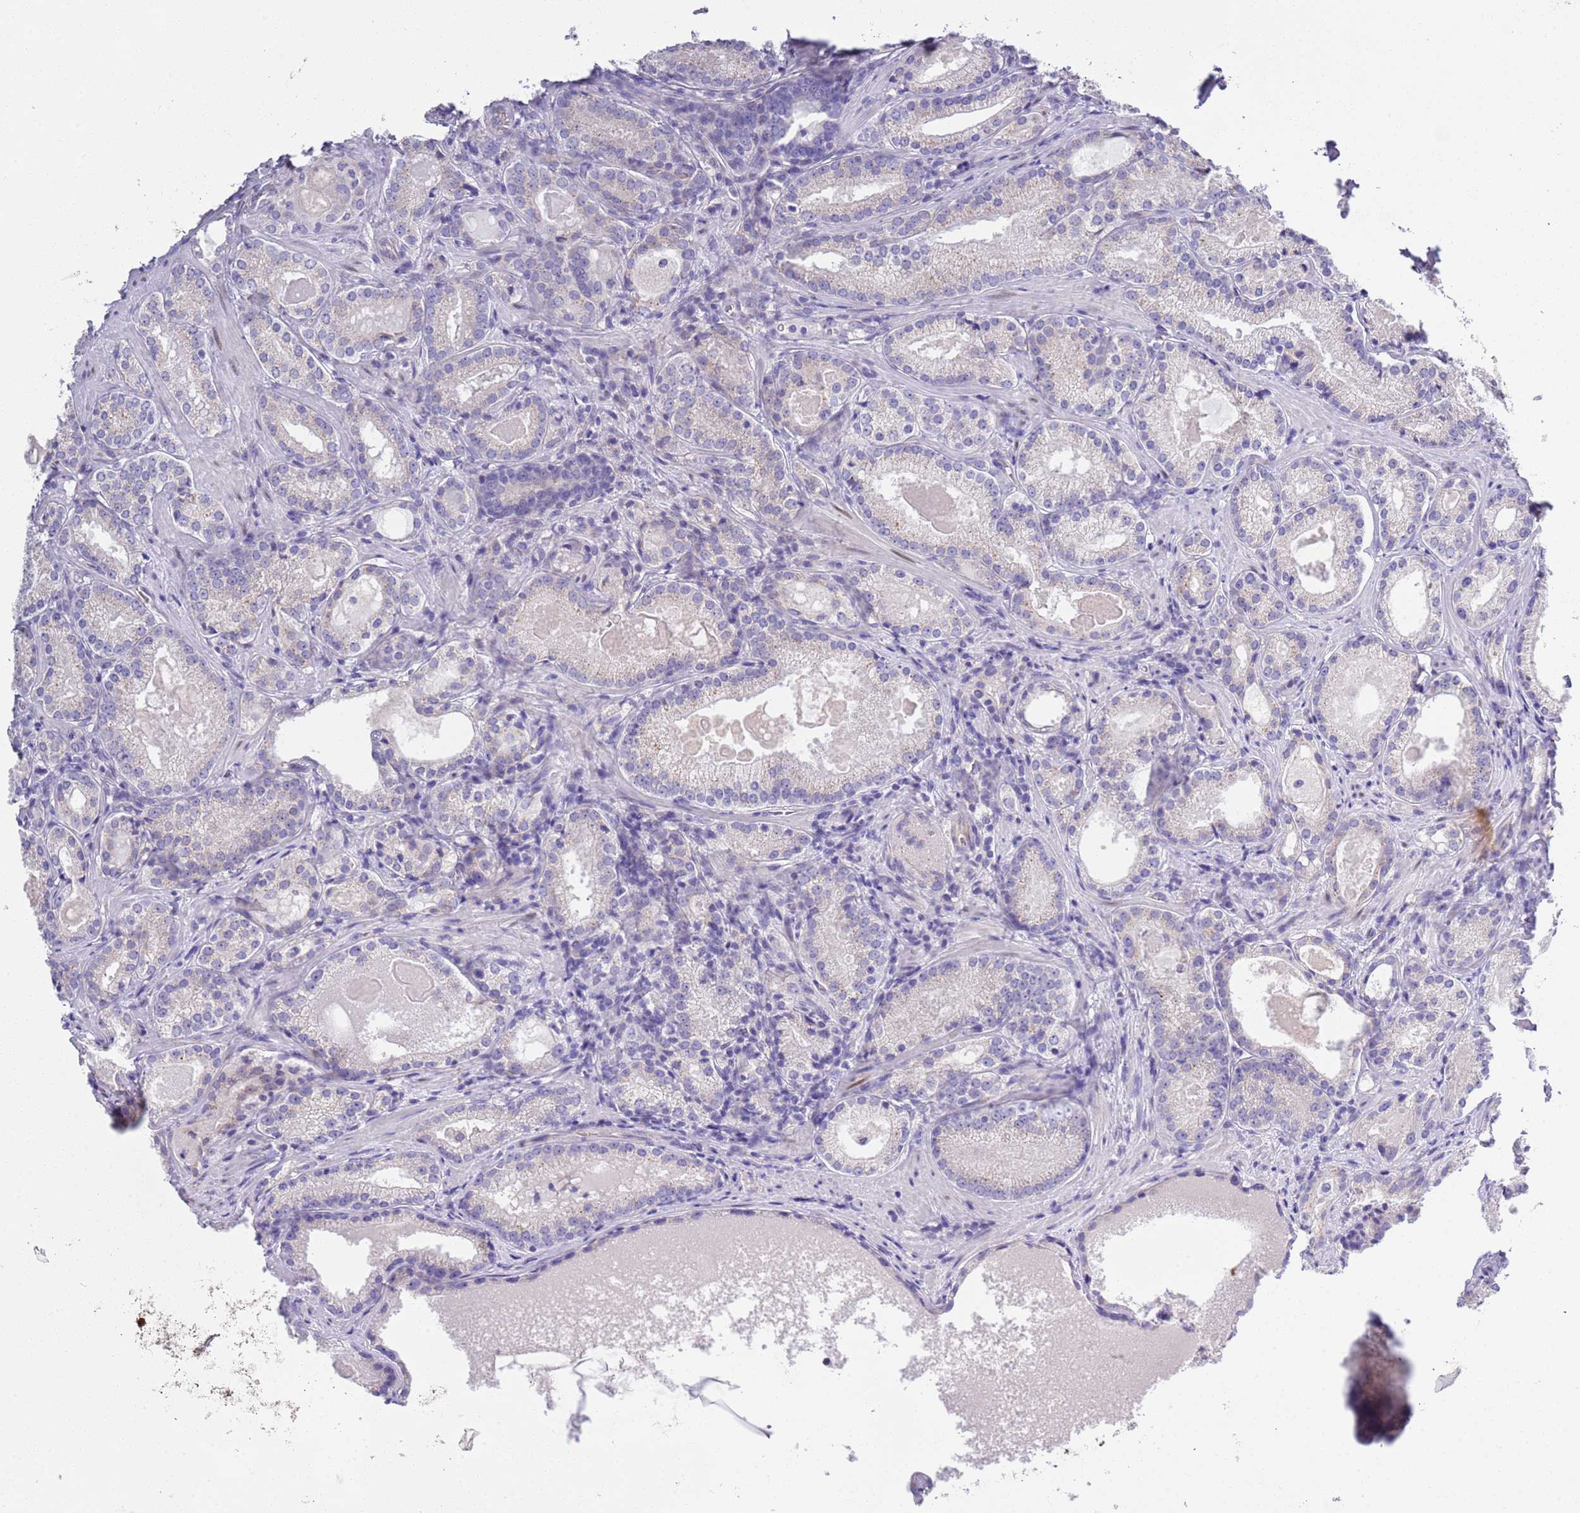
{"staining": {"intensity": "negative", "quantity": "none", "location": "none"}, "tissue": "prostate cancer", "cell_type": "Tumor cells", "image_type": "cancer", "snomed": [{"axis": "morphology", "description": "Adenocarcinoma, Low grade"}, {"axis": "topography", "description": "Prostate"}], "caption": "This is a micrograph of IHC staining of prostate cancer (low-grade adenocarcinoma), which shows no expression in tumor cells.", "gene": "BRMS1L", "patient": {"sex": "male", "age": 57}}